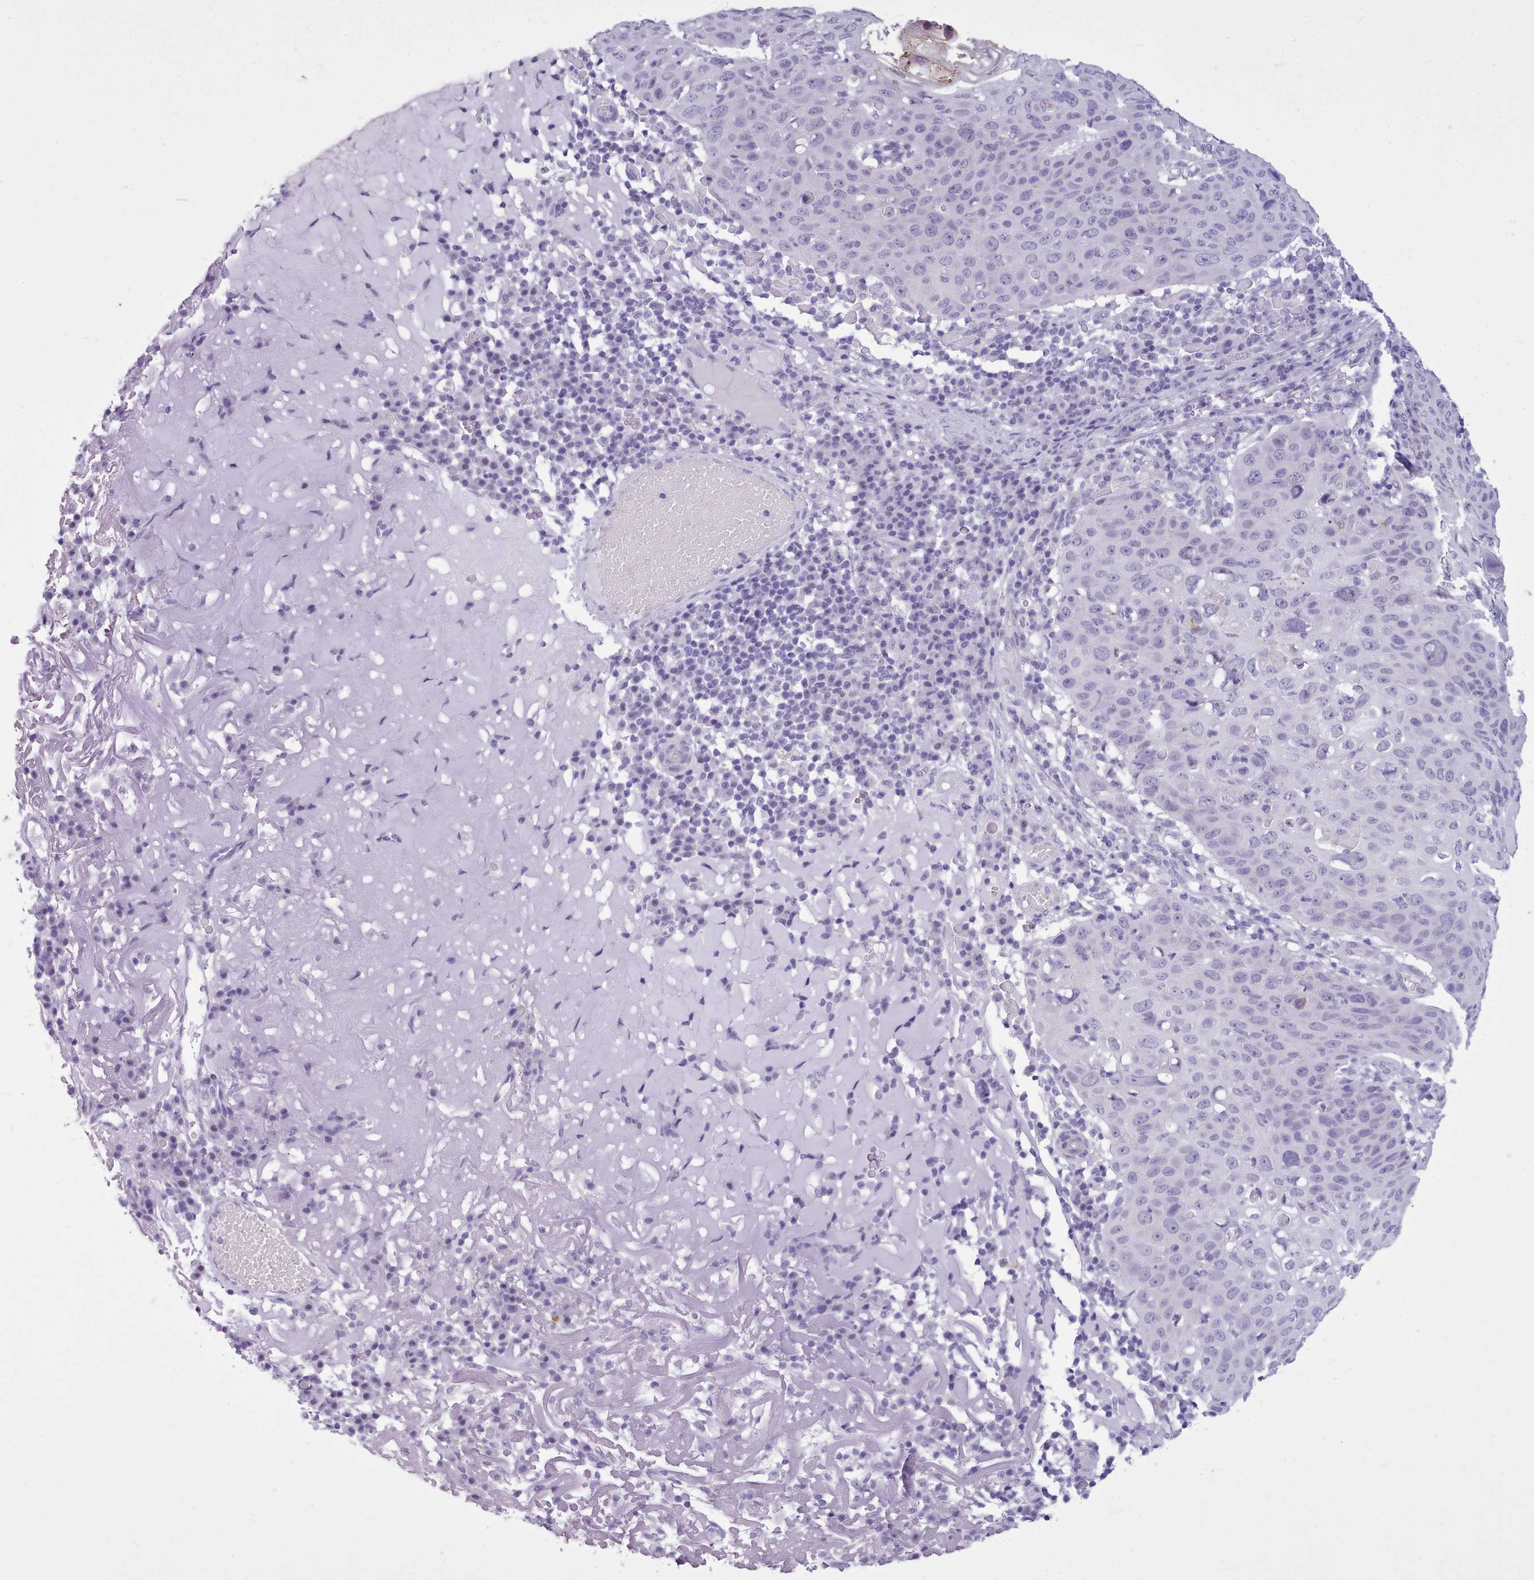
{"staining": {"intensity": "negative", "quantity": "none", "location": "none"}, "tissue": "skin cancer", "cell_type": "Tumor cells", "image_type": "cancer", "snomed": [{"axis": "morphology", "description": "Squamous cell carcinoma, NOS"}, {"axis": "topography", "description": "Skin"}], "caption": "The micrograph shows no significant positivity in tumor cells of squamous cell carcinoma (skin). Brightfield microscopy of immunohistochemistry stained with DAB (brown) and hematoxylin (blue), captured at high magnification.", "gene": "FBXO48", "patient": {"sex": "female", "age": 90}}